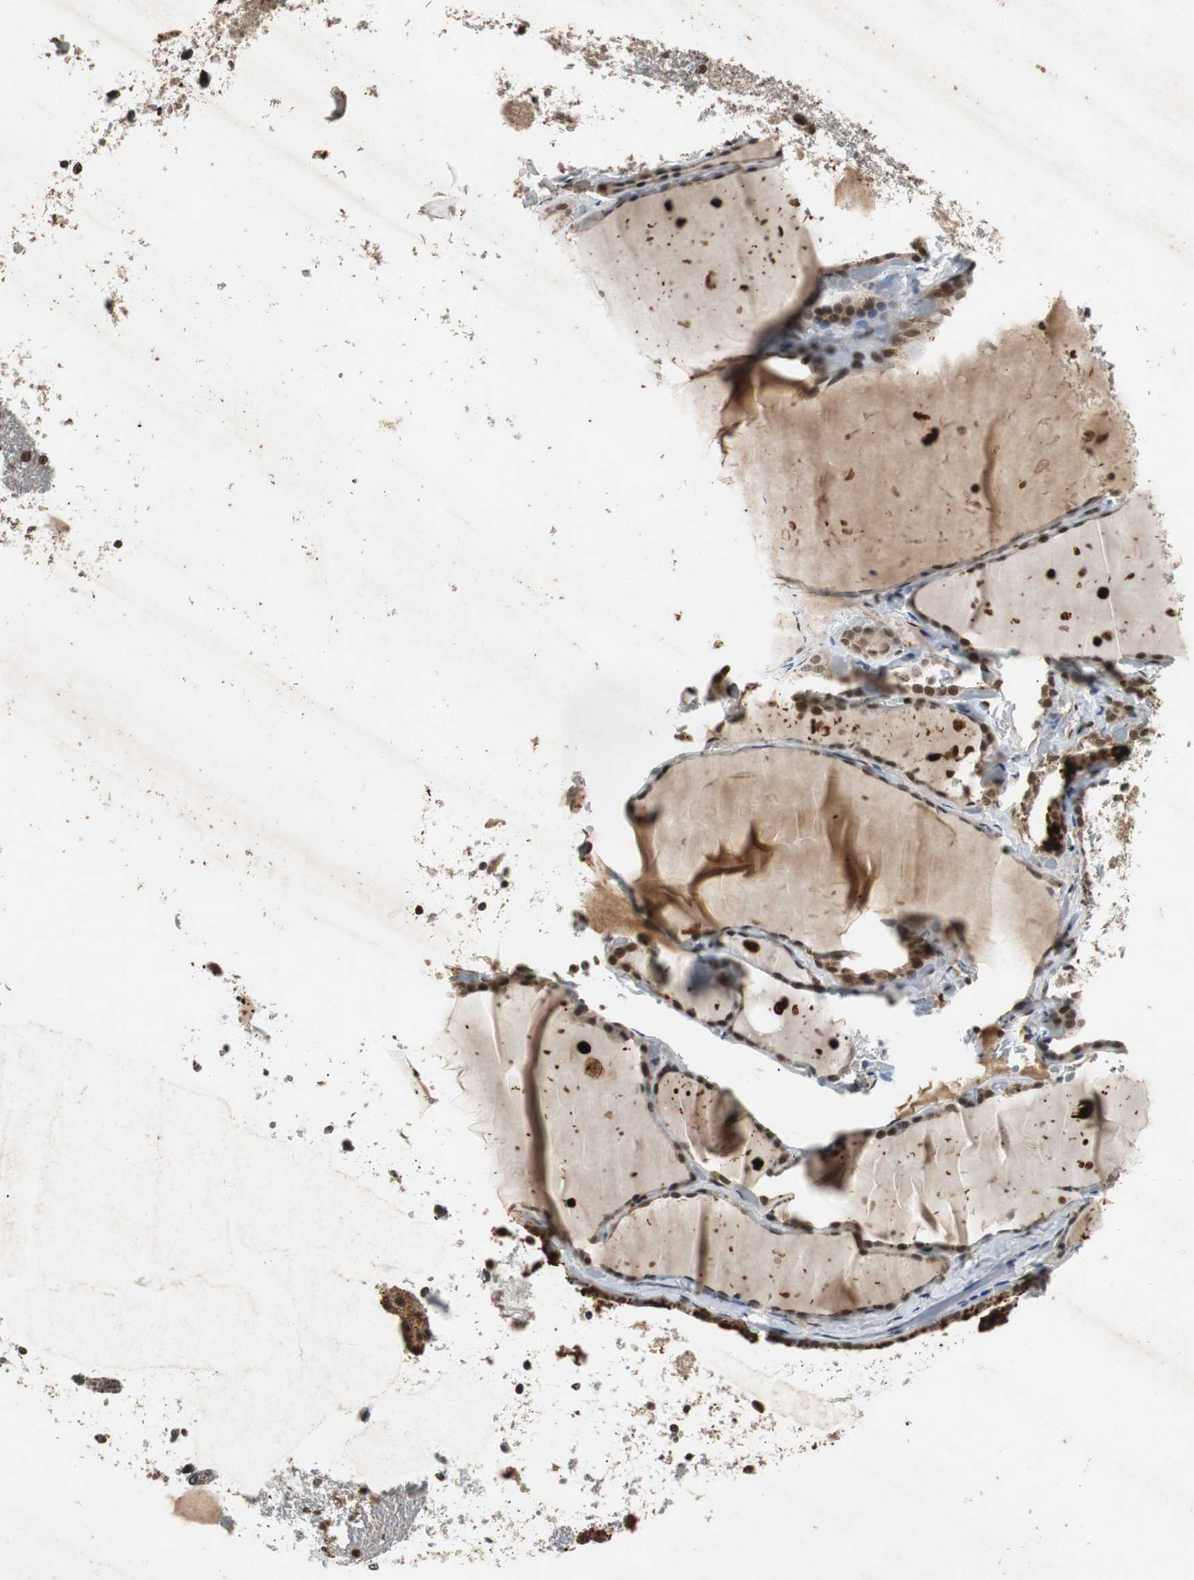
{"staining": {"intensity": "strong", "quantity": ">75%", "location": "nuclear"}, "tissue": "thyroid gland", "cell_type": "Glandular cells", "image_type": "normal", "snomed": [{"axis": "morphology", "description": "Normal tissue, NOS"}, {"axis": "topography", "description": "Thyroid gland"}], "caption": "An image showing strong nuclear positivity in about >75% of glandular cells in benign thyroid gland, as visualized by brown immunohistochemical staining.", "gene": "TAF5", "patient": {"sex": "female", "age": 22}}